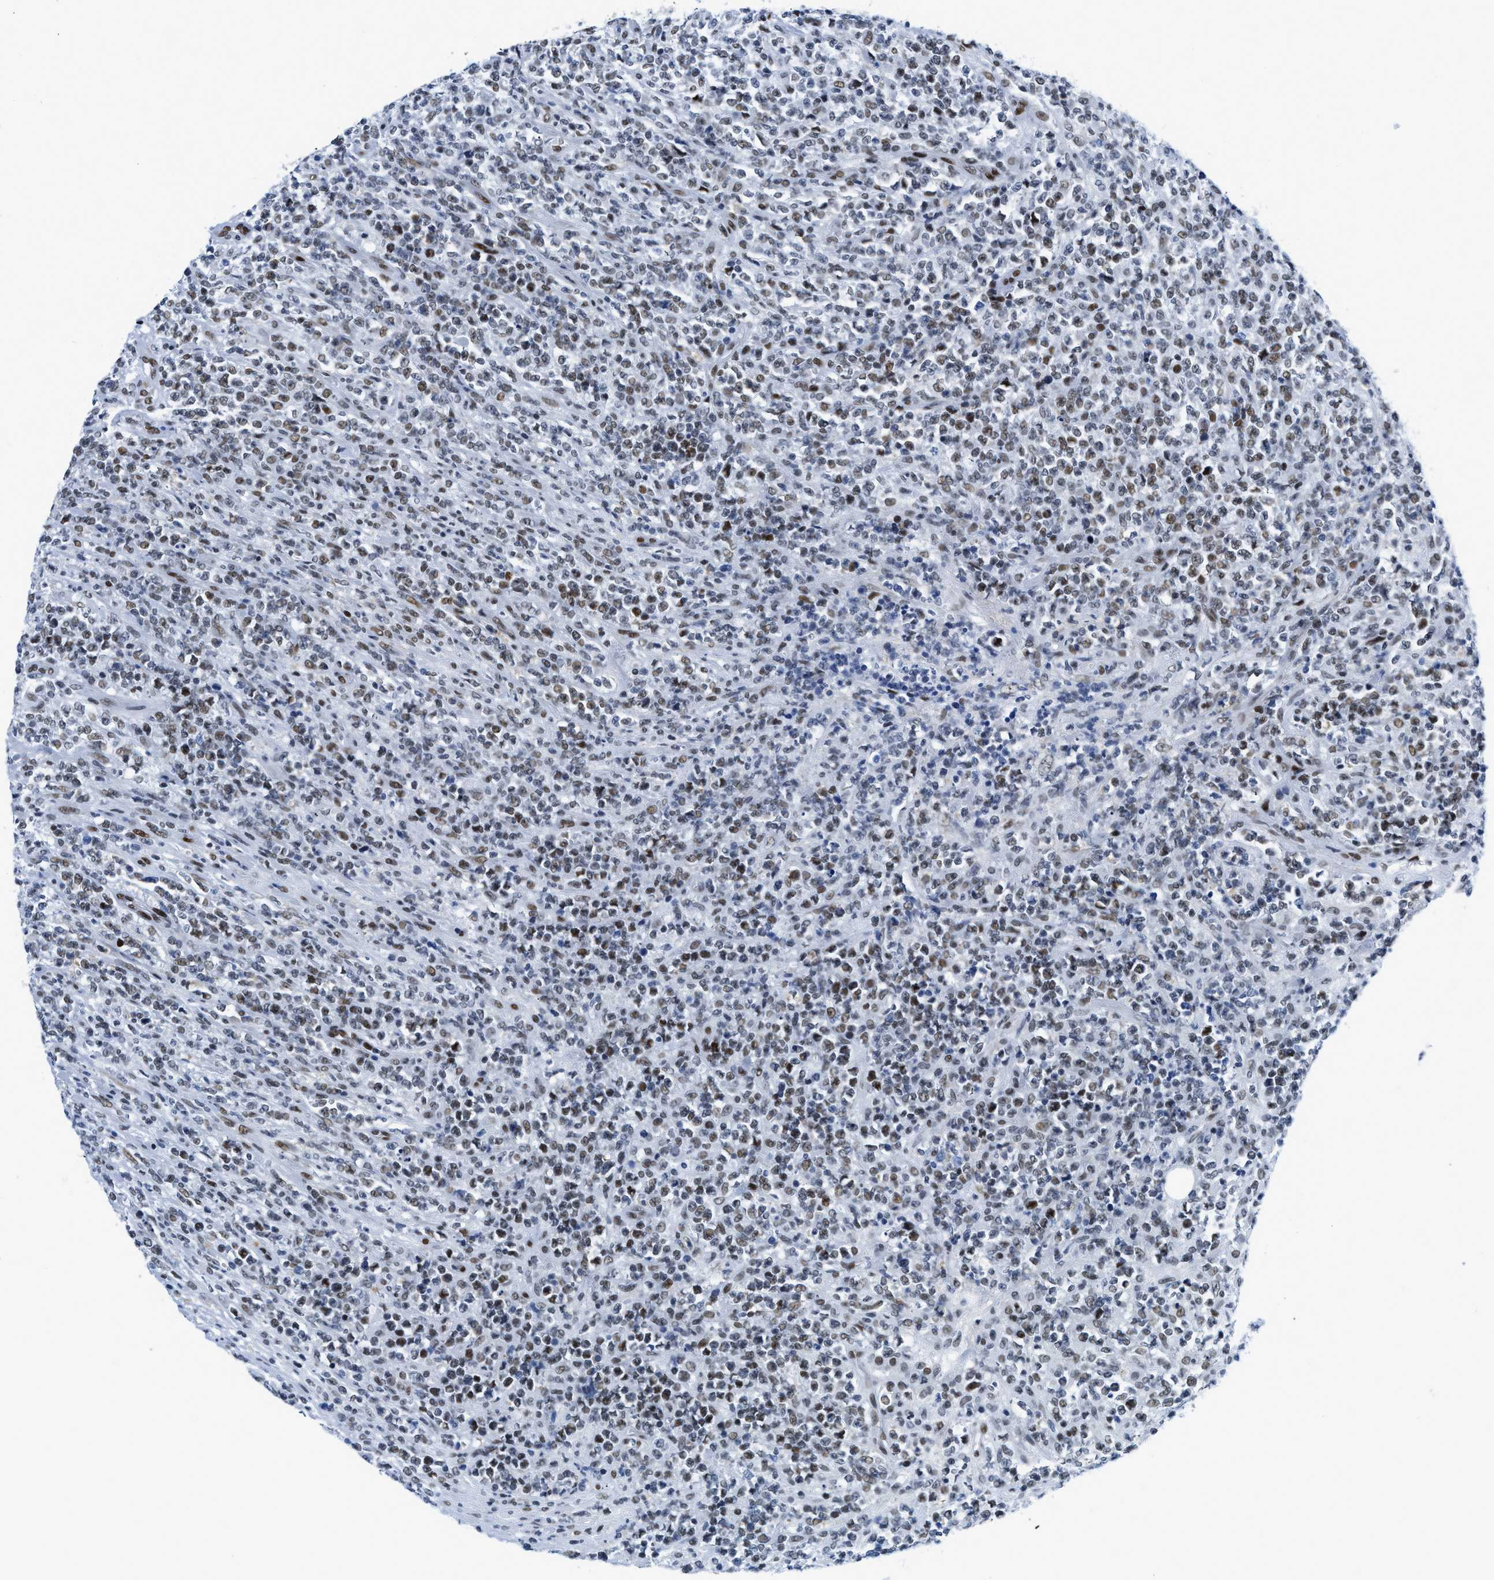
{"staining": {"intensity": "moderate", "quantity": "25%-75%", "location": "nuclear"}, "tissue": "lymphoma", "cell_type": "Tumor cells", "image_type": "cancer", "snomed": [{"axis": "morphology", "description": "Malignant lymphoma, non-Hodgkin's type, High grade"}, {"axis": "topography", "description": "Soft tissue"}], "caption": "Immunohistochemistry photomicrograph of neoplastic tissue: lymphoma stained using IHC demonstrates medium levels of moderate protein expression localized specifically in the nuclear of tumor cells, appearing as a nuclear brown color.", "gene": "SMARCAD1", "patient": {"sex": "male", "age": 18}}